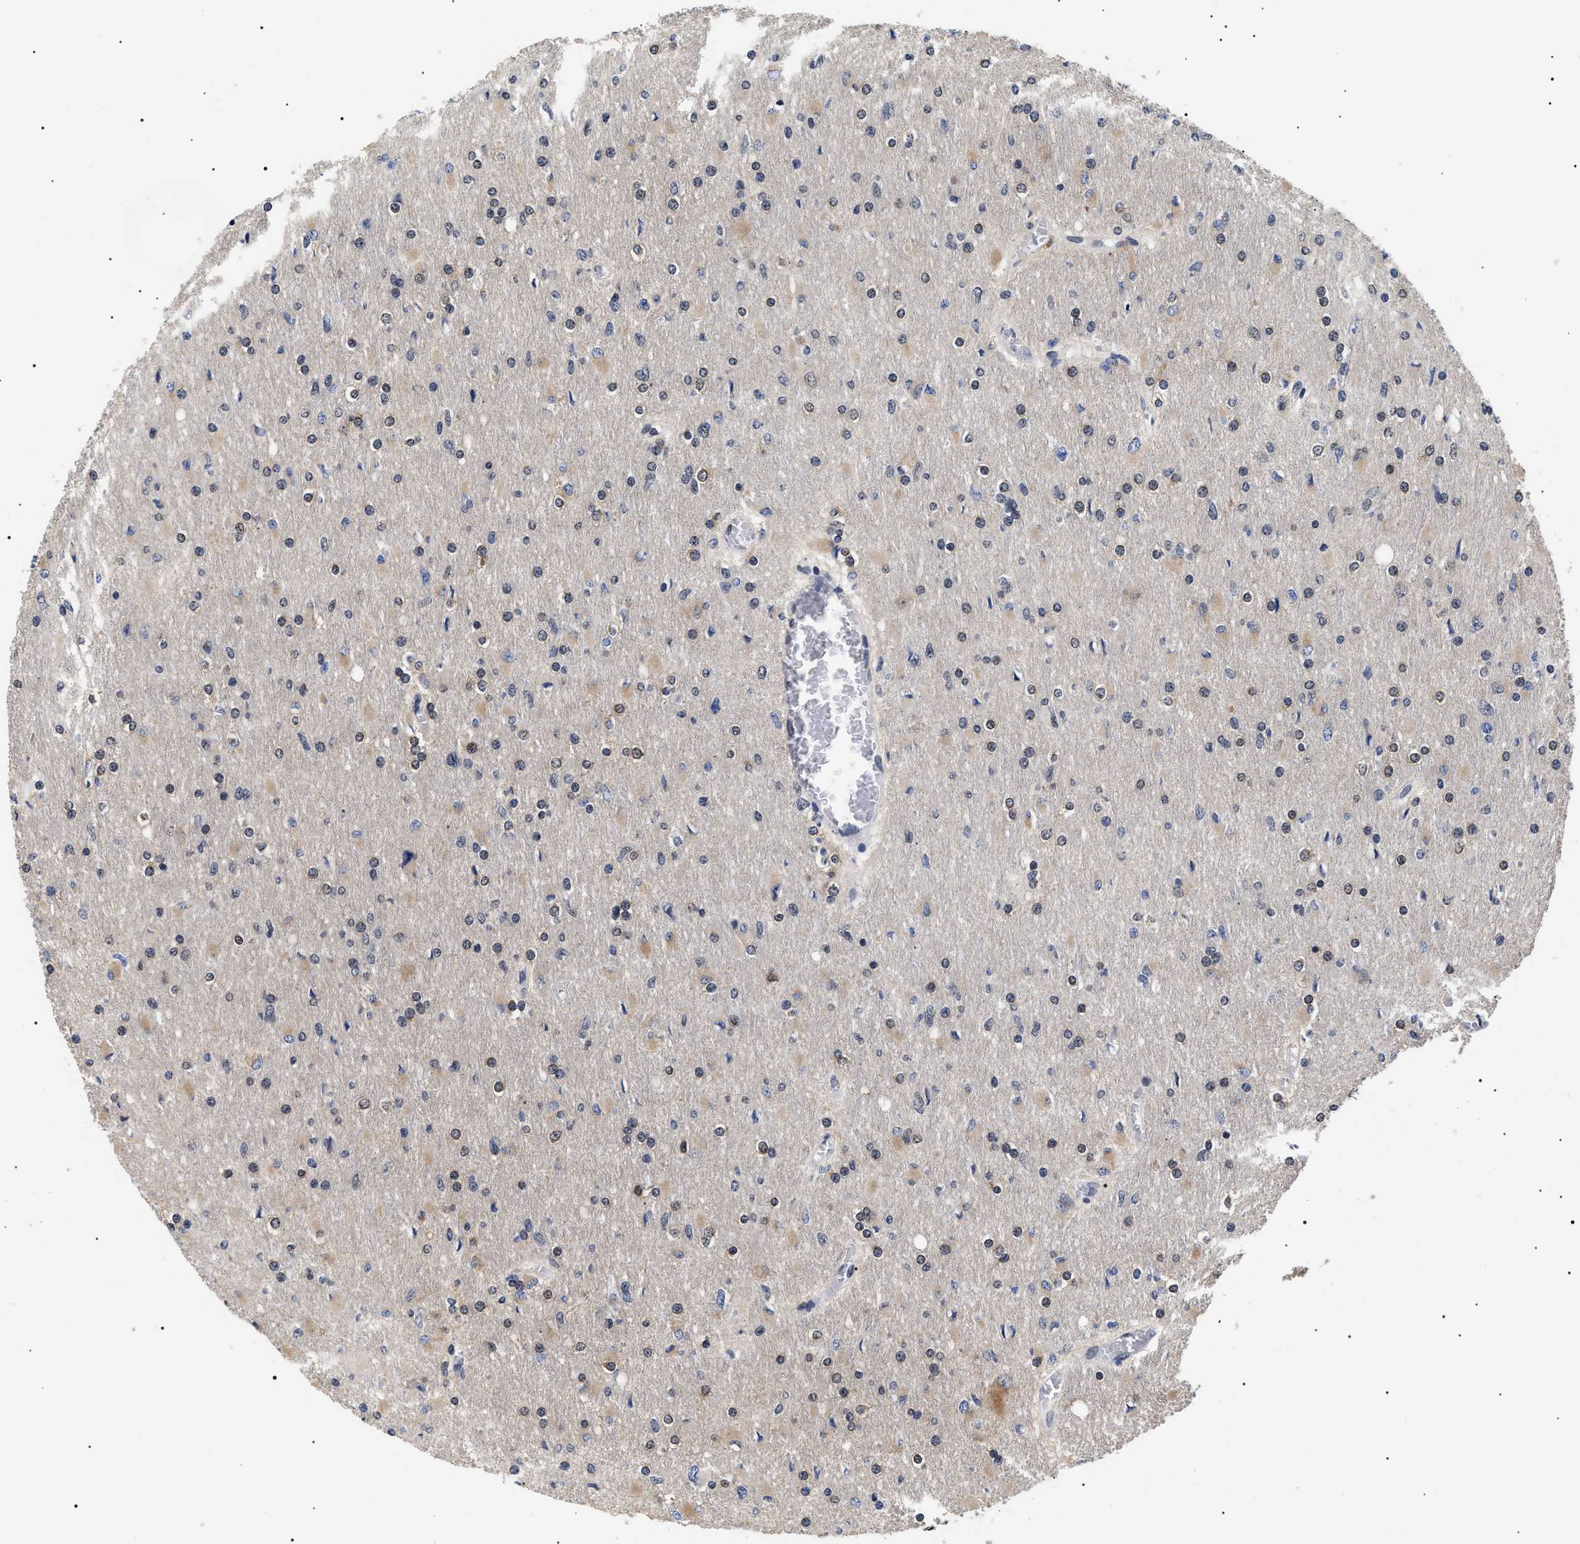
{"staining": {"intensity": "weak", "quantity": "<25%", "location": "cytoplasmic/membranous,nuclear"}, "tissue": "glioma", "cell_type": "Tumor cells", "image_type": "cancer", "snomed": [{"axis": "morphology", "description": "Glioma, malignant, High grade"}, {"axis": "topography", "description": "Cerebral cortex"}], "caption": "Tumor cells are negative for brown protein staining in malignant glioma (high-grade).", "gene": "CAAP1", "patient": {"sex": "female", "age": 36}}